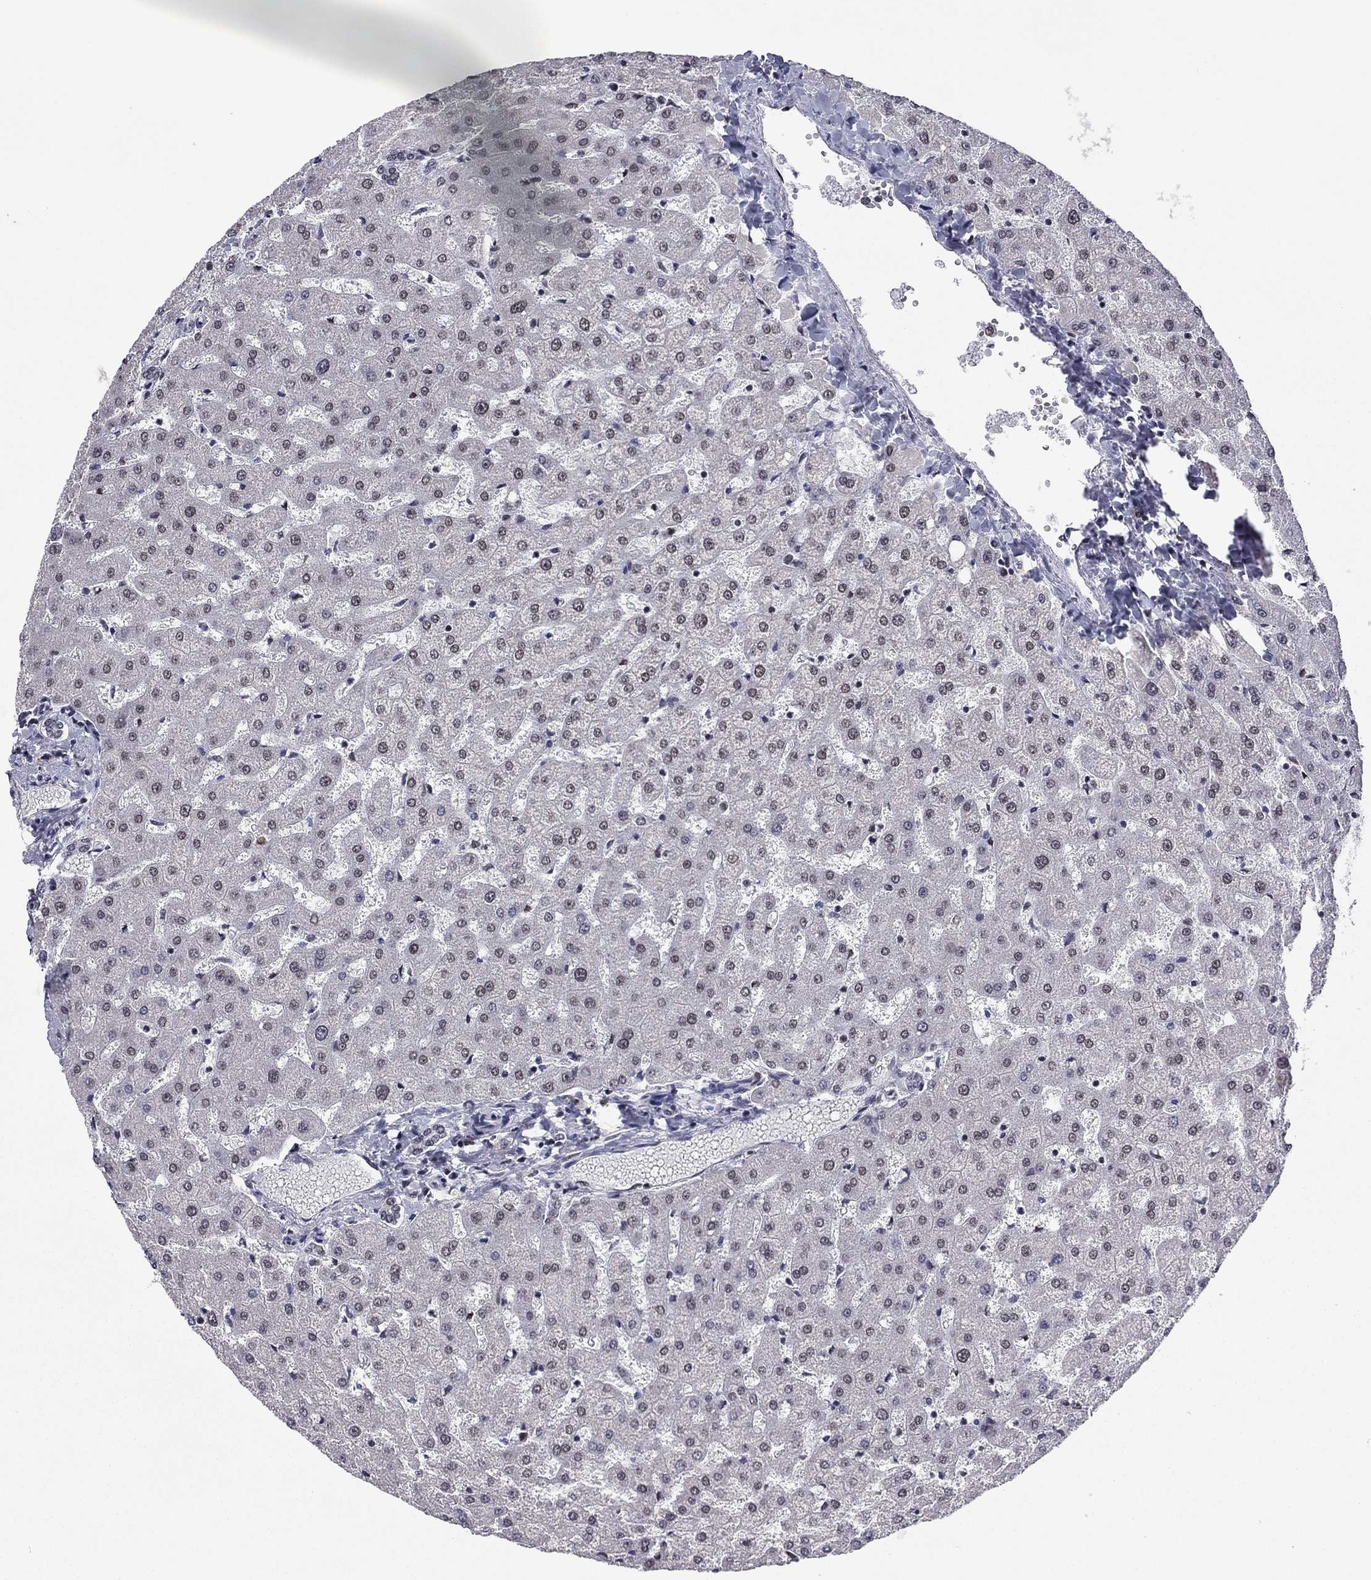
{"staining": {"intensity": "negative", "quantity": "none", "location": "none"}, "tissue": "liver", "cell_type": "Cholangiocytes", "image_type": "normal", "snomed": [{"axis": "morphology", "description": "Normal tissue, NOS"}, {"axis": "topography", "description": "Liver"}], "caption": "Immunohistochemistry histopathology image of normal human liver stained for a protein (brown), which displays no positivity in cholangiocytes.", "gene": "ETV5", "patient": {"sex": "female", "age": 50}}